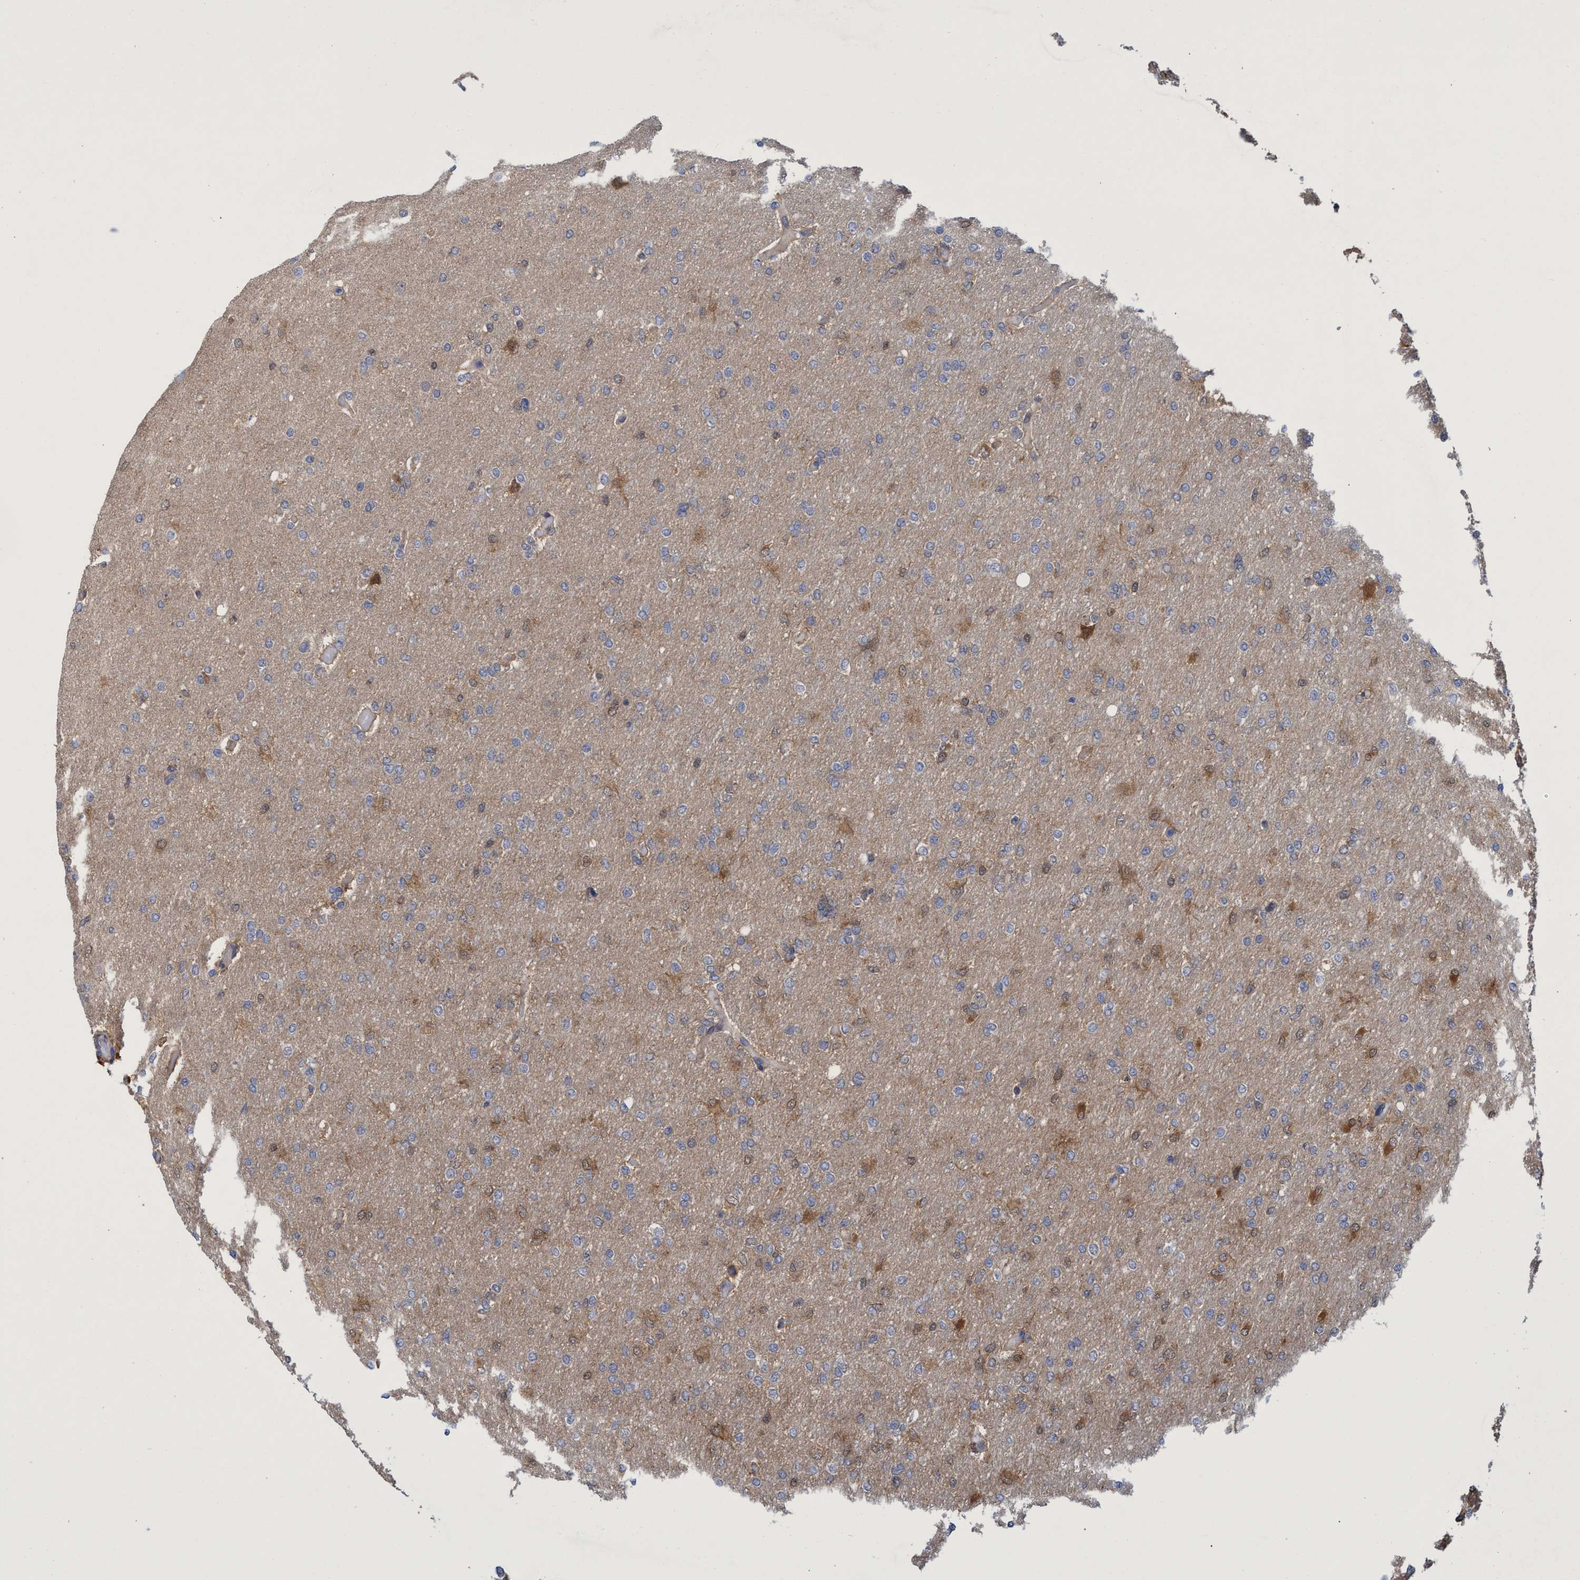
{"staining": {"intensity": "moderate", "quantity": "<25%", "location": "cytoplasmic/membranous"}, "tissue": "glioma", "cell_type": "Tumor cells", "image_type": "cancer", "snomed": [{"axis": "morphology", "description": "Glioma, malignant, High grade"}, {"axis": "topography", "description": "Cerebral cortex"}], "caption": "Immunohistochemistry image of neoplastic tissue: human high-grade glioma (malignant) stained using immunohistochemistry reveals low levels of moderate protein expression localized specifically in the cytoplasmic/membranous of tumor cells, appearing as a cytoplasmic/membranous brown color.", "gene": "PNPO", "patient": {"sex": "female", "age": 36}}